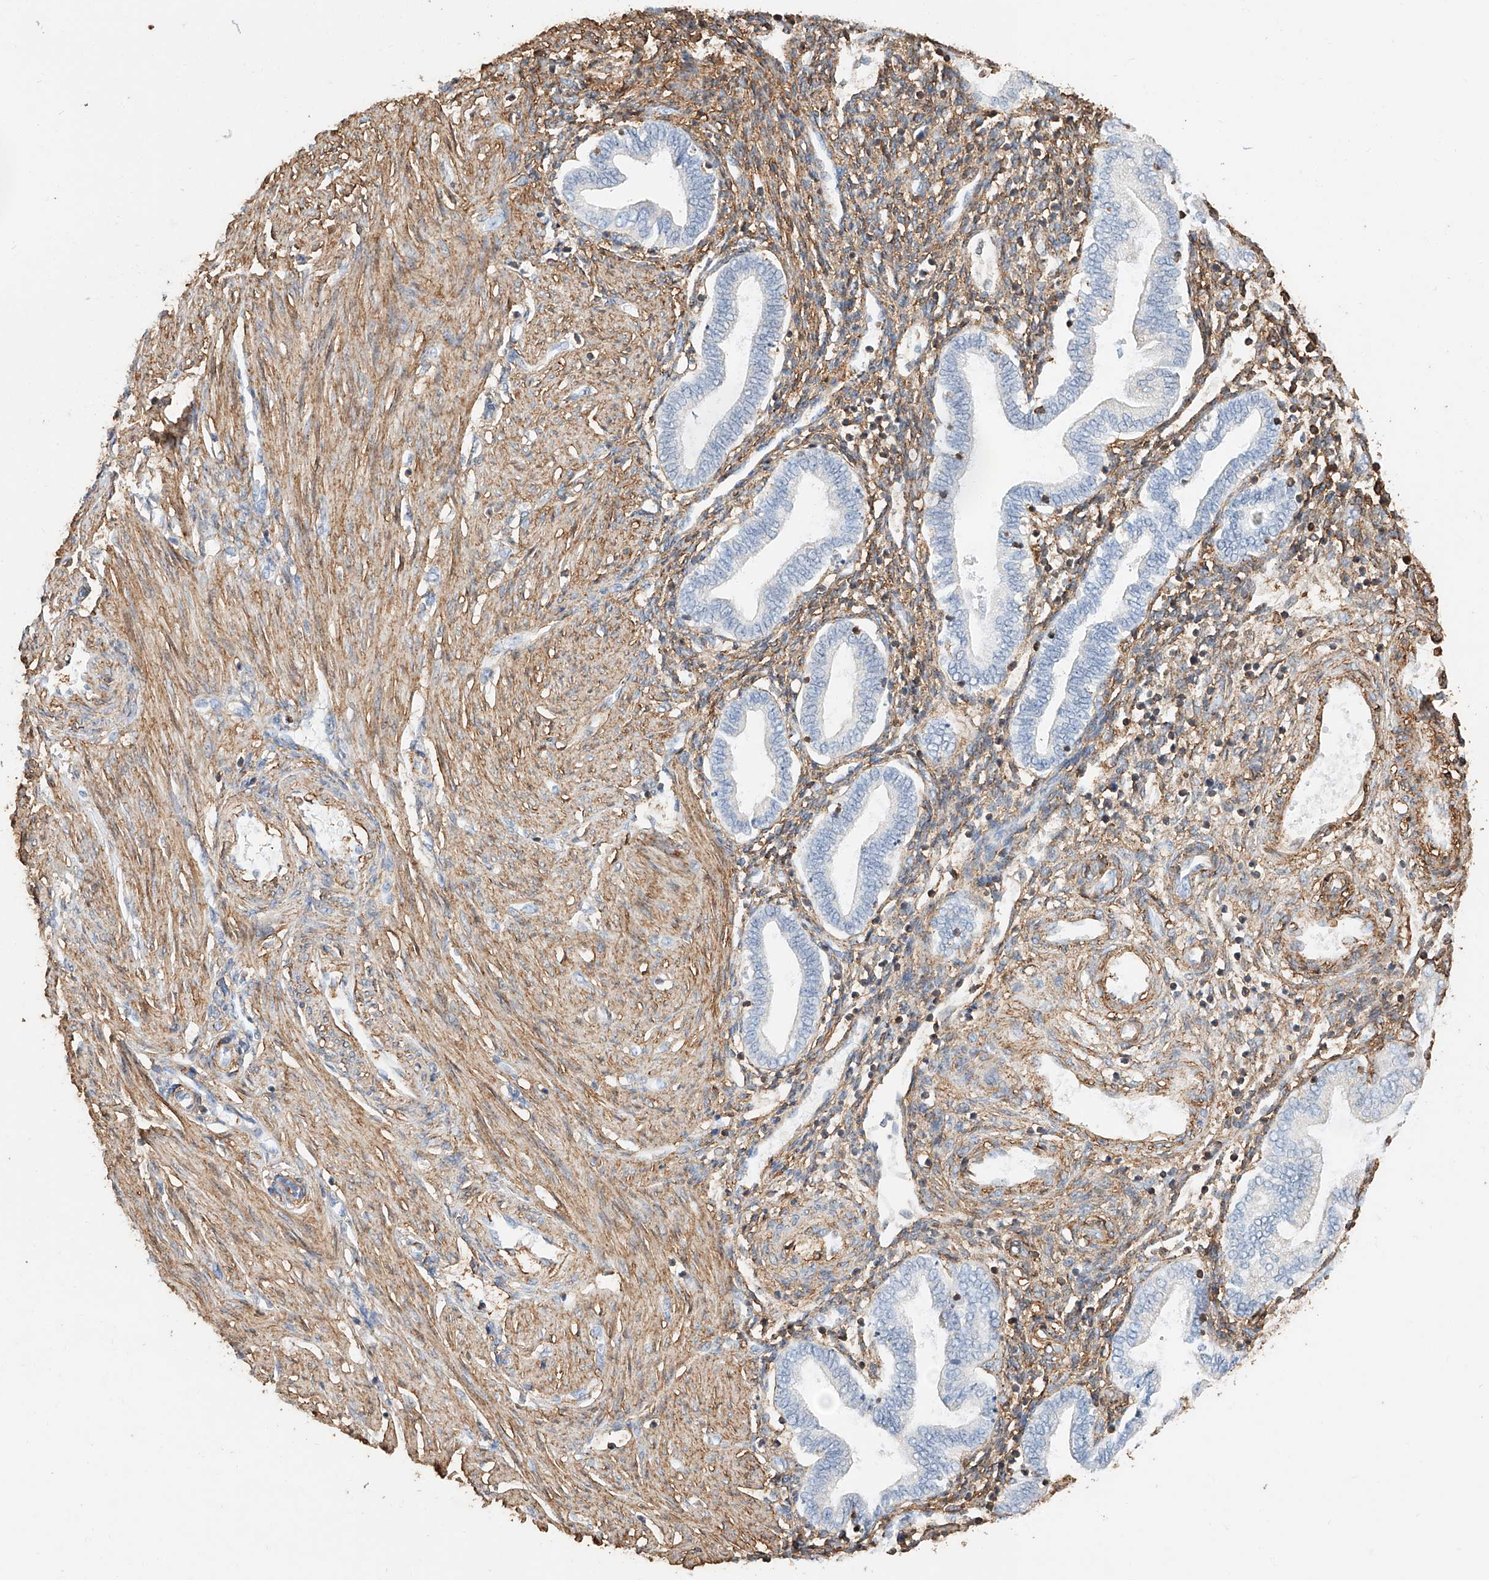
{"staining": {"intensity": "moderate", "quantity": ">75%", "location": "cytoplasmic/membranous"}, "tissue": "endometrium", "cell_type": "Cells in endometrial stroma", "image_type": "normal", "snomed": [{"axis": "morphology", "description": "Normal tissue, NOS"}, {"axis": "topography", "description": "Endometrium"}], "caption": "This image shows immunohistochemistry staining of unremarkable human endometrium, with medium moderate cytoplasmic/membranous positivity in approximately >75% of cells in endometrial stroma.", "gene": "WFS1", "patient": {"sex": "female", "age": 53}}